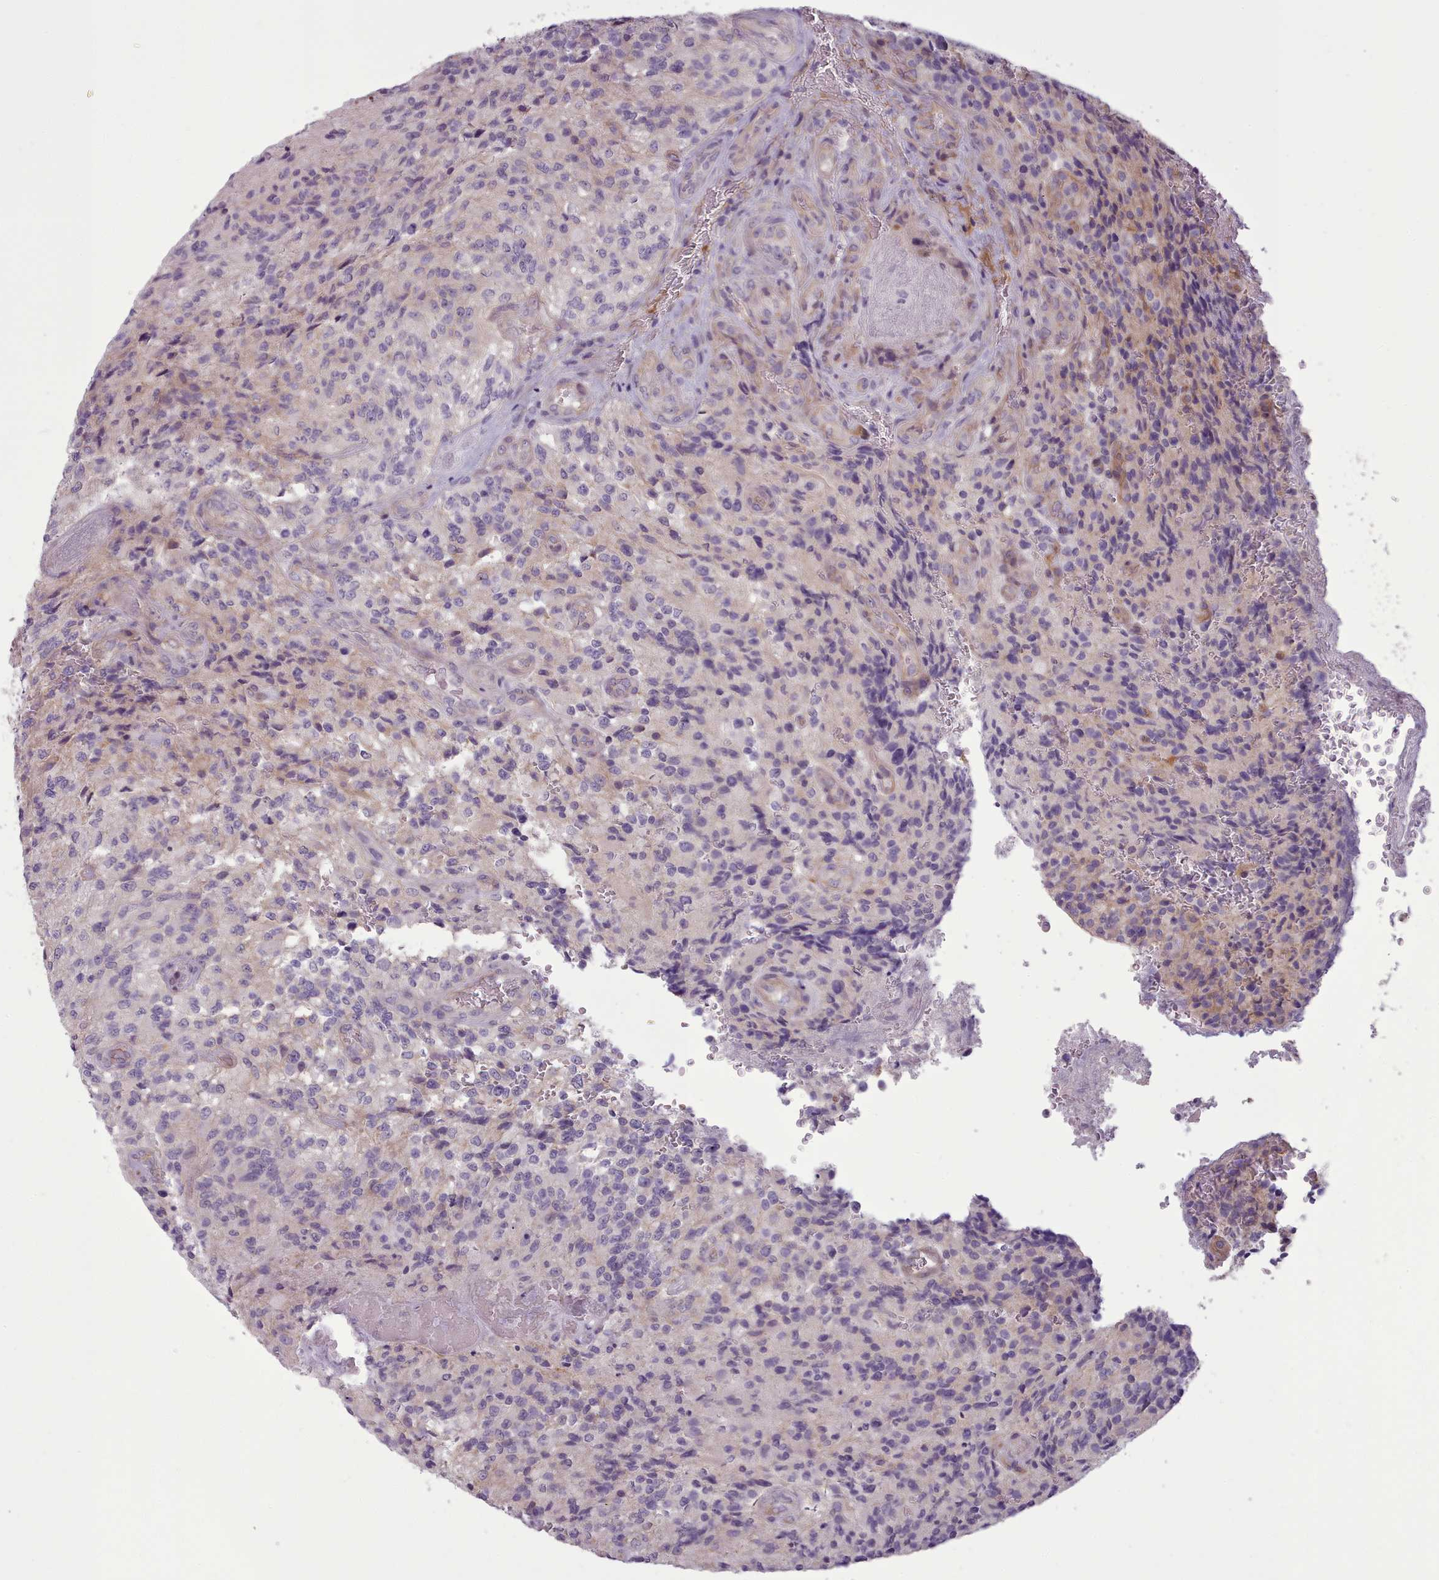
{"staining": {"intensity": "negative", "quantity": "none", "location": "none"}, "tissue": "glioma", "cell_type": "Tumor cells", "image_type": "cancer", "snomed": [{"axis": "morphology", "description": "Normal tissue, NOS"}, {"axis": "morphology", "description": "Glioma, malignant, High grade"}, {"axis": "topography", "description": "Cerebral cortex"}], "caption": "Immunohistochemistry histopathology image of human malignant glioma (high-grade) stained for a protein (brown), which shows no expression in tumor cells.", "gene": "PLD4", "patient": {"sex": "male", "age": 56}}